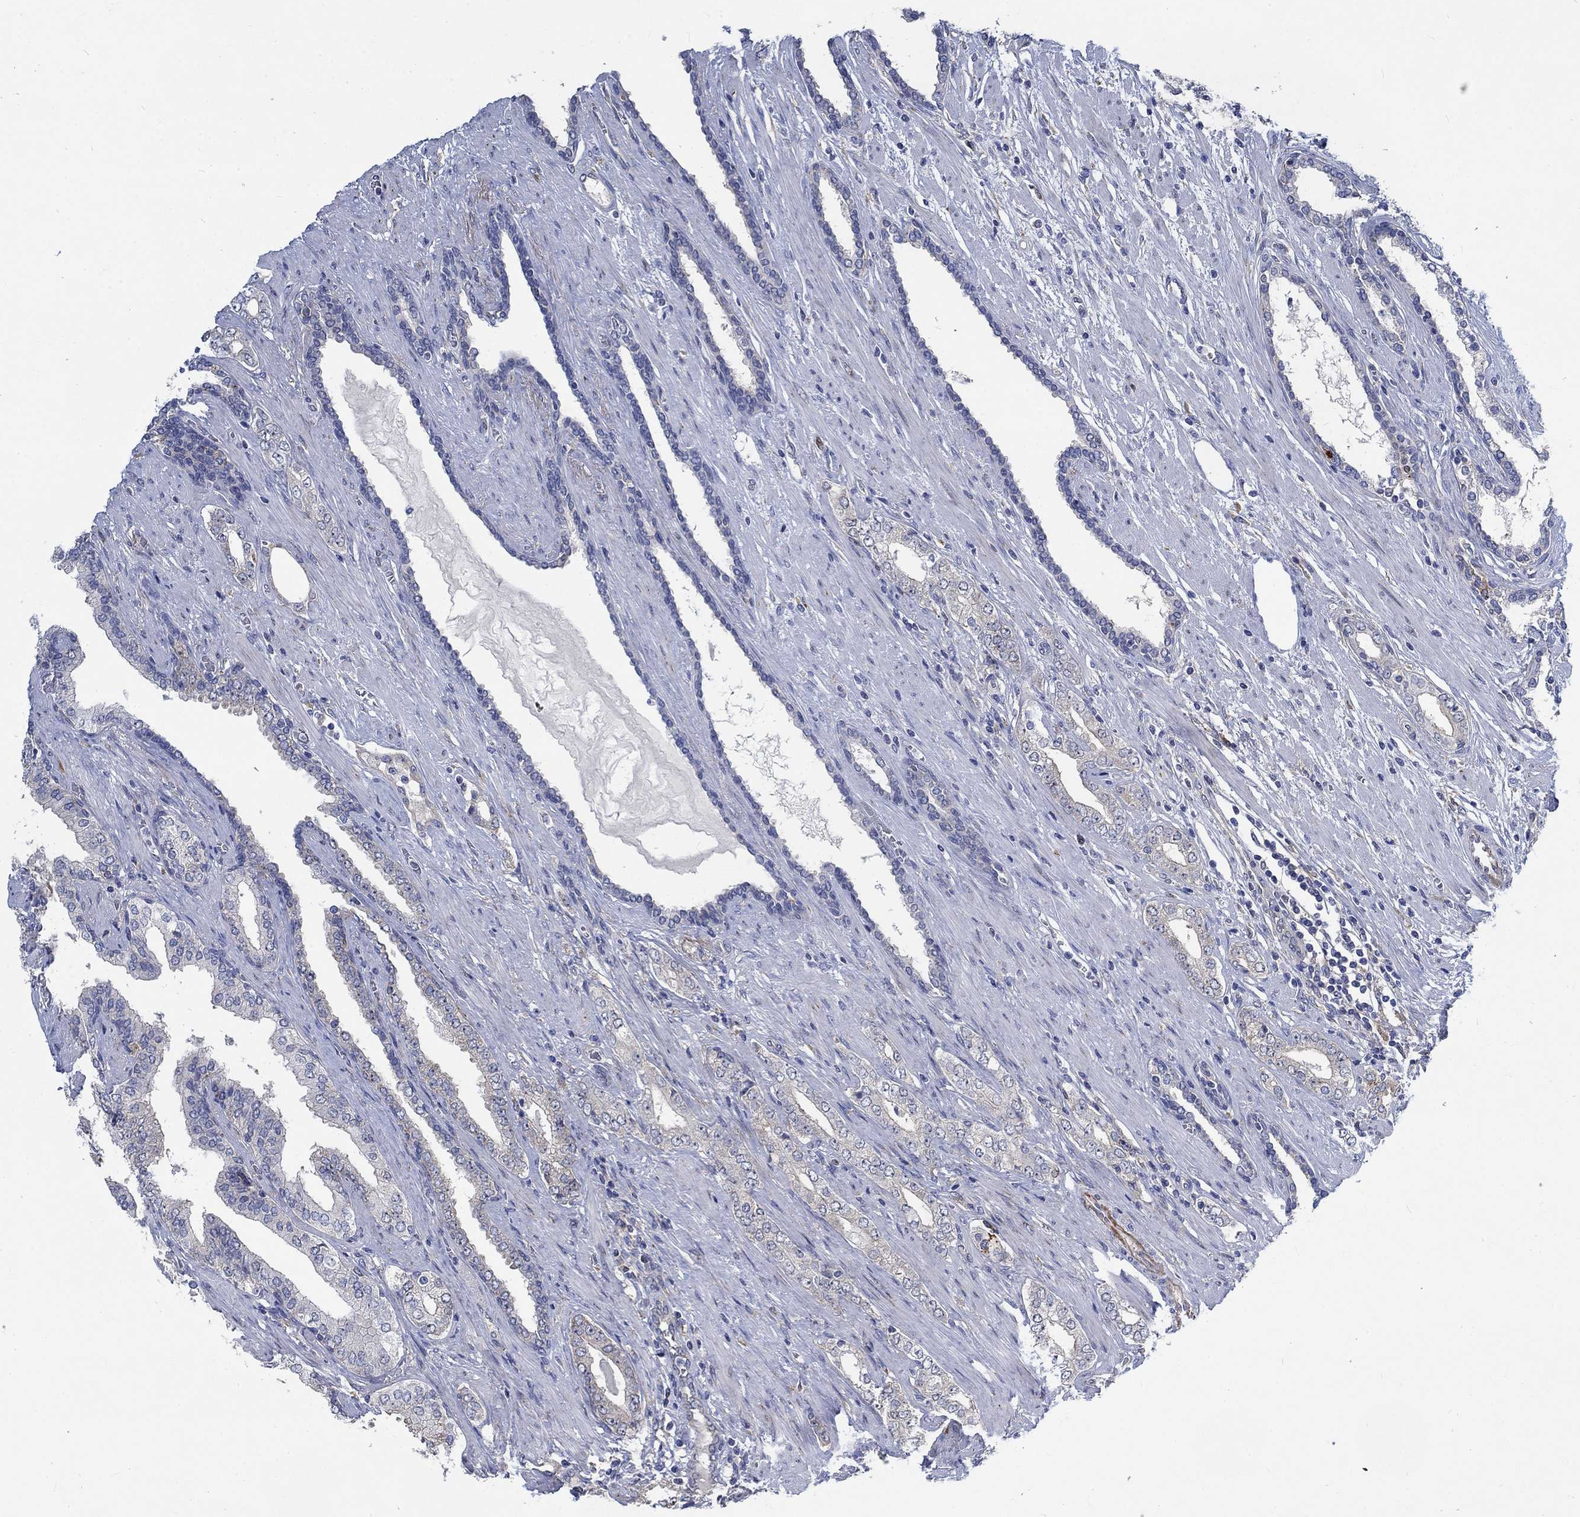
{"staining": {"intensity": "negative", "quantity": "none", "location": "none"}, "tissue": "prostate cancer", "cell_type": "Tumor cells", "image_type": "cancer", "snomed": [{"axis": "morphology", "description": "Adenocarcinoma, Low grade"}, {"axis": "topography", "description": "Prostate and seminal vesicle, NOS"}], "caption": "Human prostate cancer (adenocarcinoma (low-grade)) stained for a protein using immunohistochemistry (IHC) exhibits no expression in tumor cells.", "gene": "MMP24", "patient": {"sex": "male", "age": 61}}